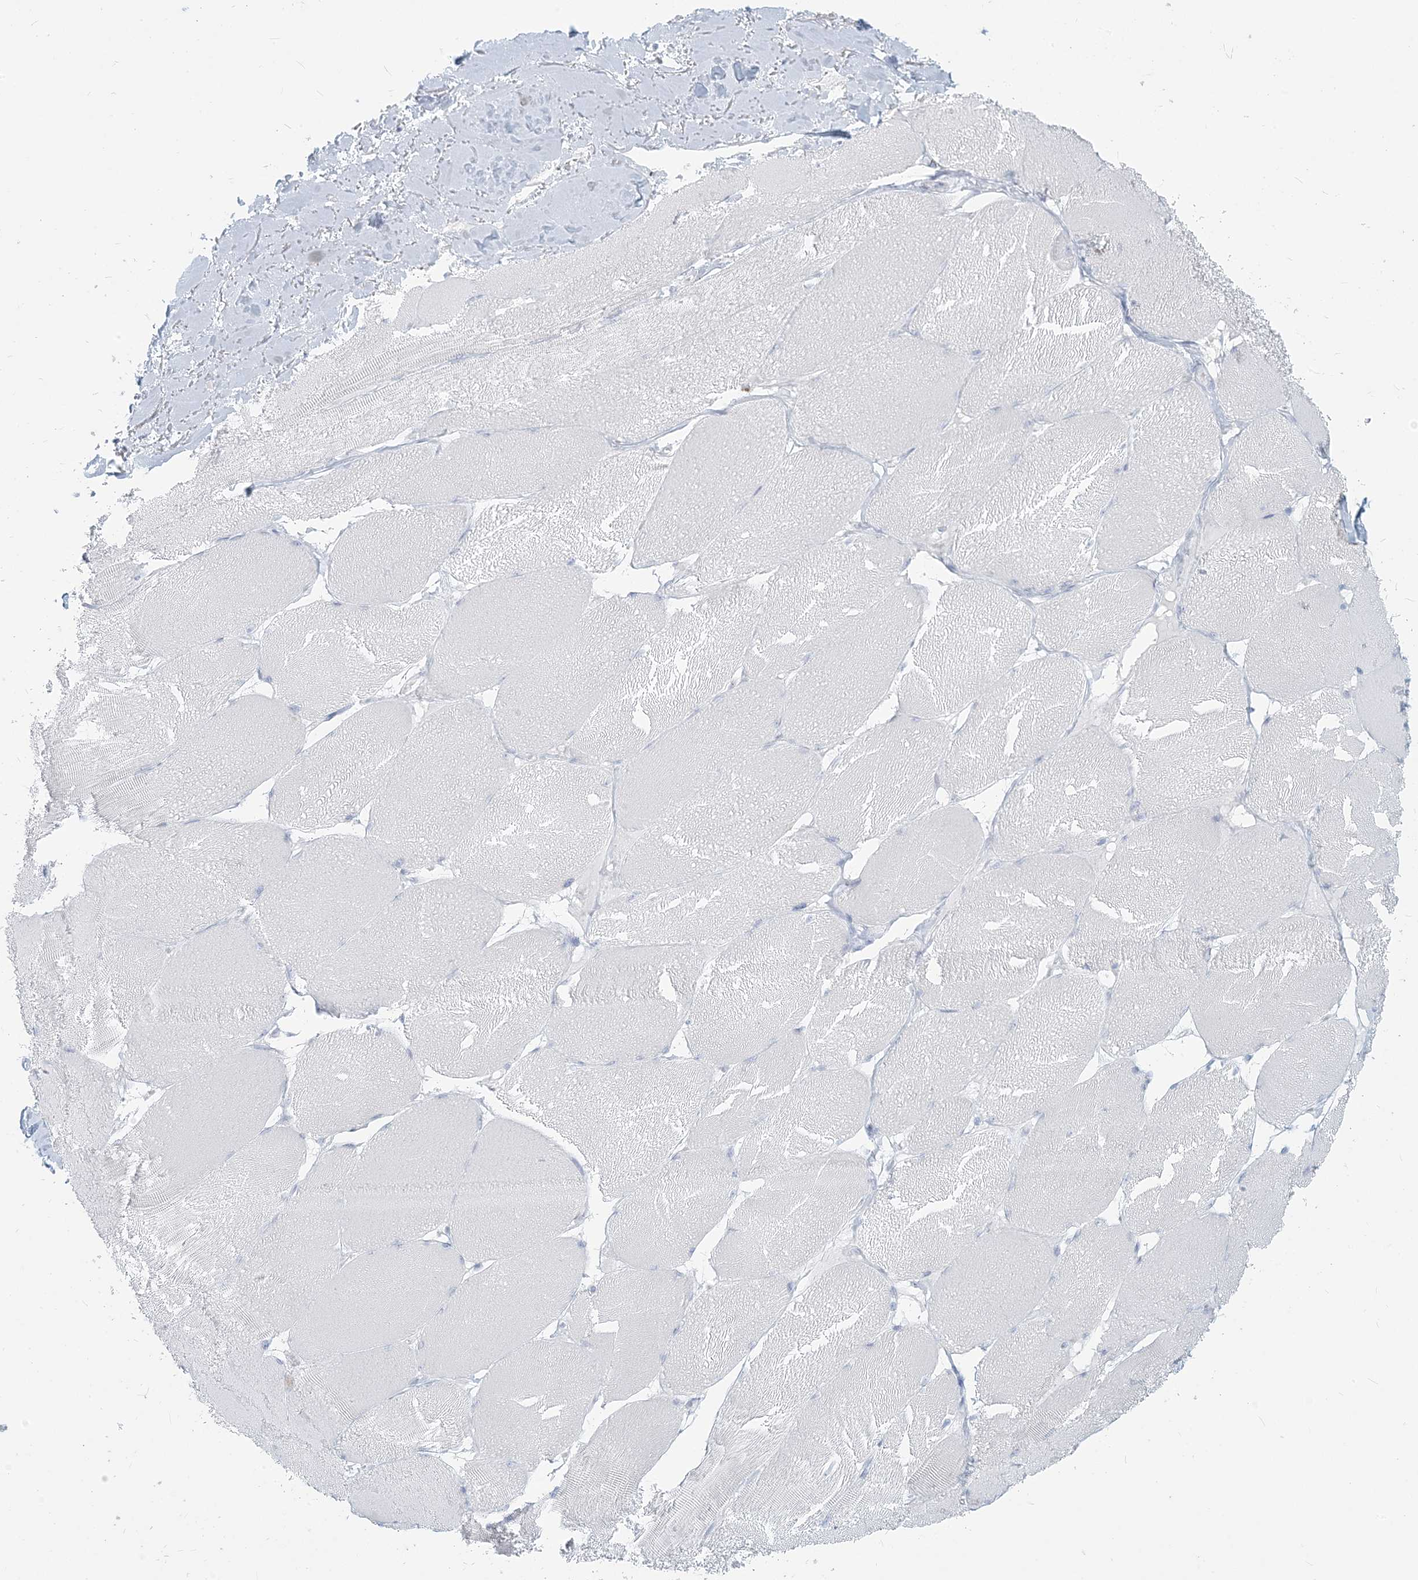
{"staining": {"intensity": "negative", "quantity": "none", "location": "none"}, "tissue": "skeletal muscle", "cell_type": "Myocytes", "image_type": "normal", "snomed": [{"axis": "morphology", "description": "Normal tissue, NOS"}, {"axis": "topography", "description": "Skin"}, {"axis": "topography", "description": "Skeletal muscle"}], "caption": "This is a micrograph of immunohistochemistry staining of unremarkable skeletal muscle, which shows no staining in myocytes. (Stains: DAB immunohistochemistry (IHC) with hematoxylin counter stain, Microscopy: brightfield microscopy at high magnification).", "gene": "HLA", "patient": {"sex": "male", "age": 83}}